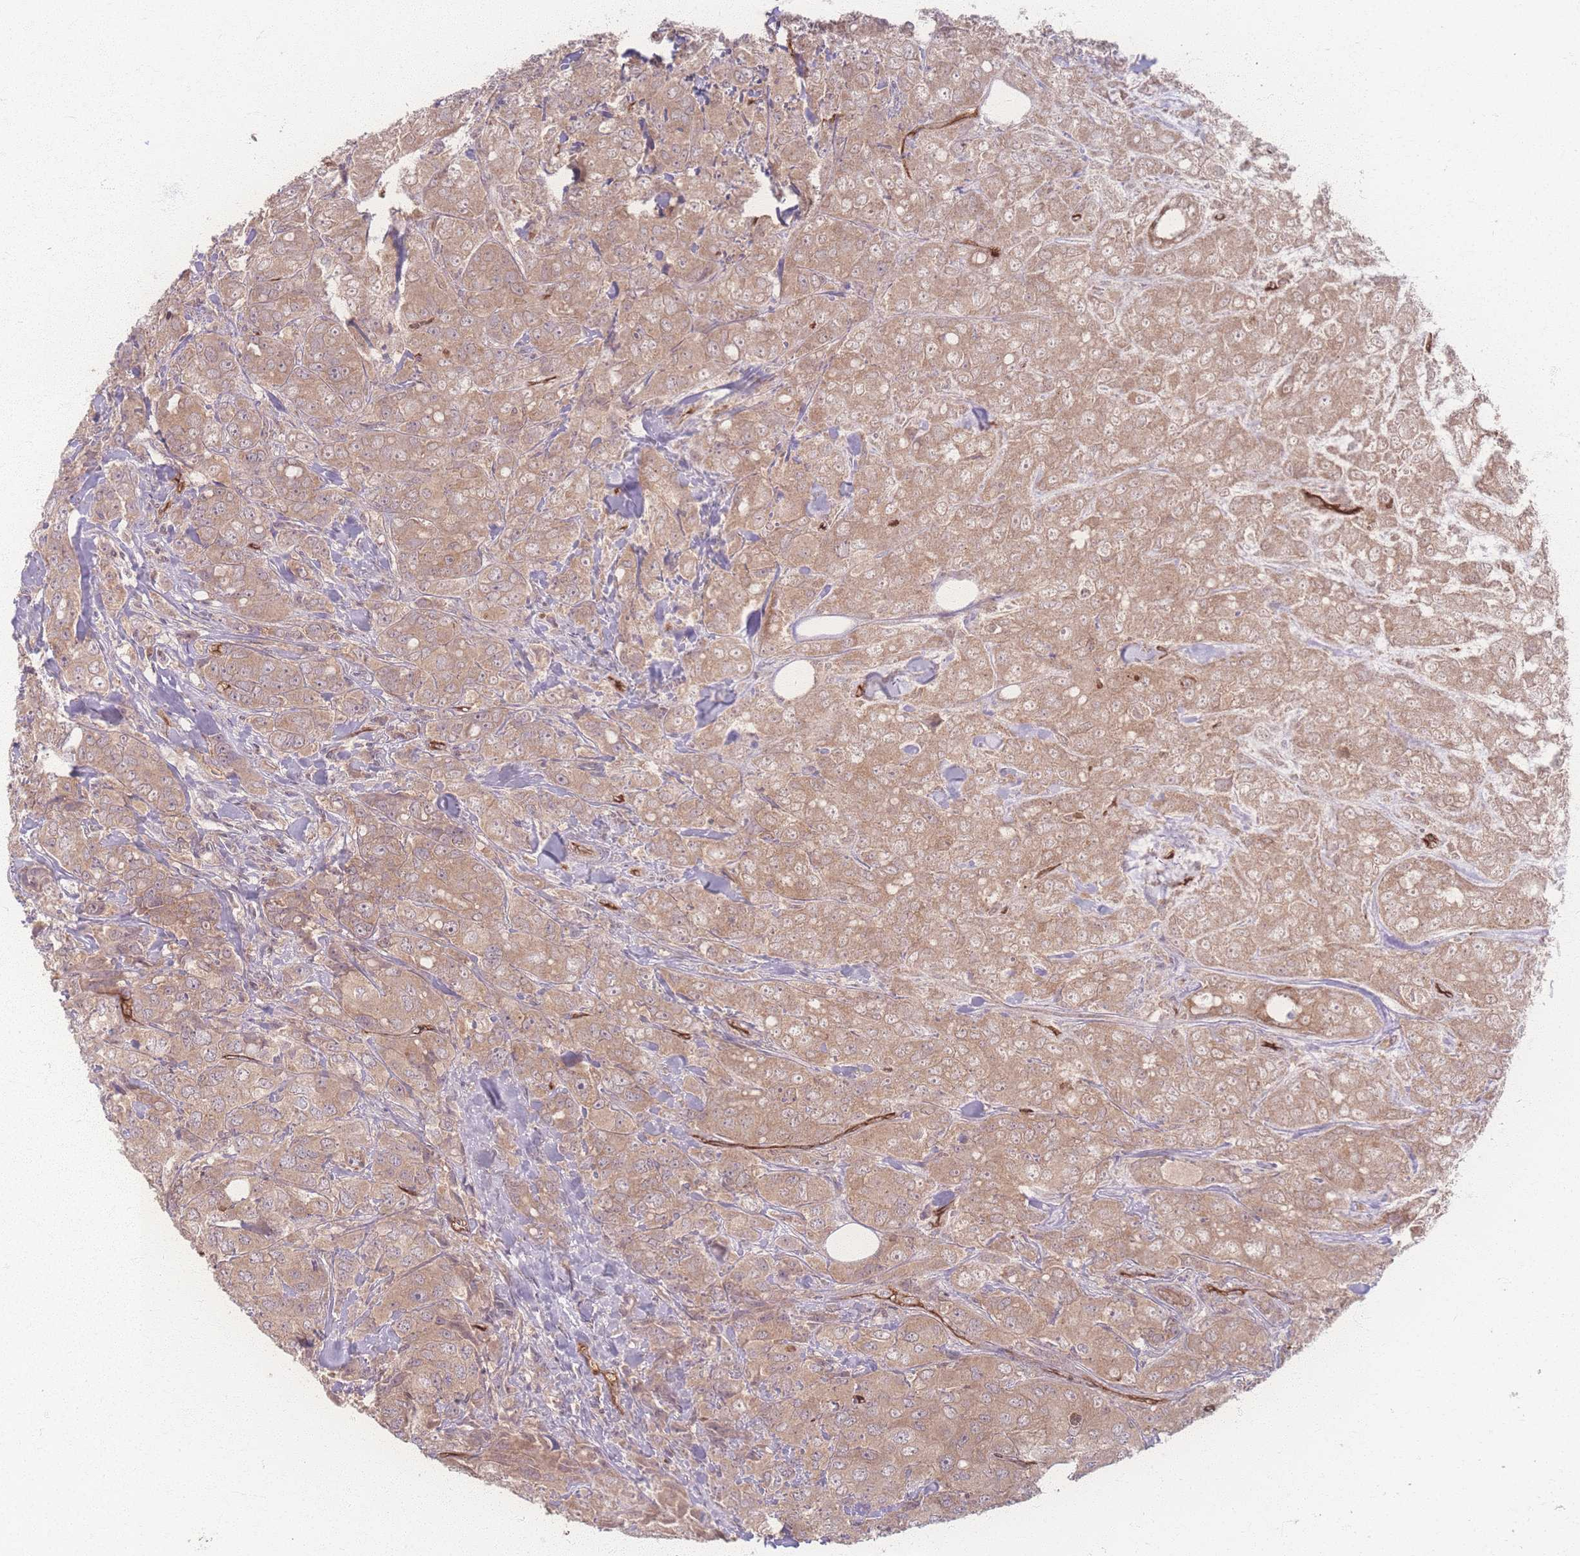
{"staining": {"intensity": "moderate", "quantity": ">75%", "location": "cytoplasmic/membranous"}, "tissue": "breast cancer", "cell_type": "Tumor cells", "image_type": "cancer", "snomed": [{"axis": "morphology", "description": "Duct carcinoma"}, {"axis": "topography", "description": "Breast"}], "caption": "This is a micrograph of immunohistochemistry staining of breast invasive ductal carcinoma, which shows moderate staining in the cytoplasmic/membranous of tumor cells.", "gene": "INSR", "patient": {"sex": "female", "age": 43}}